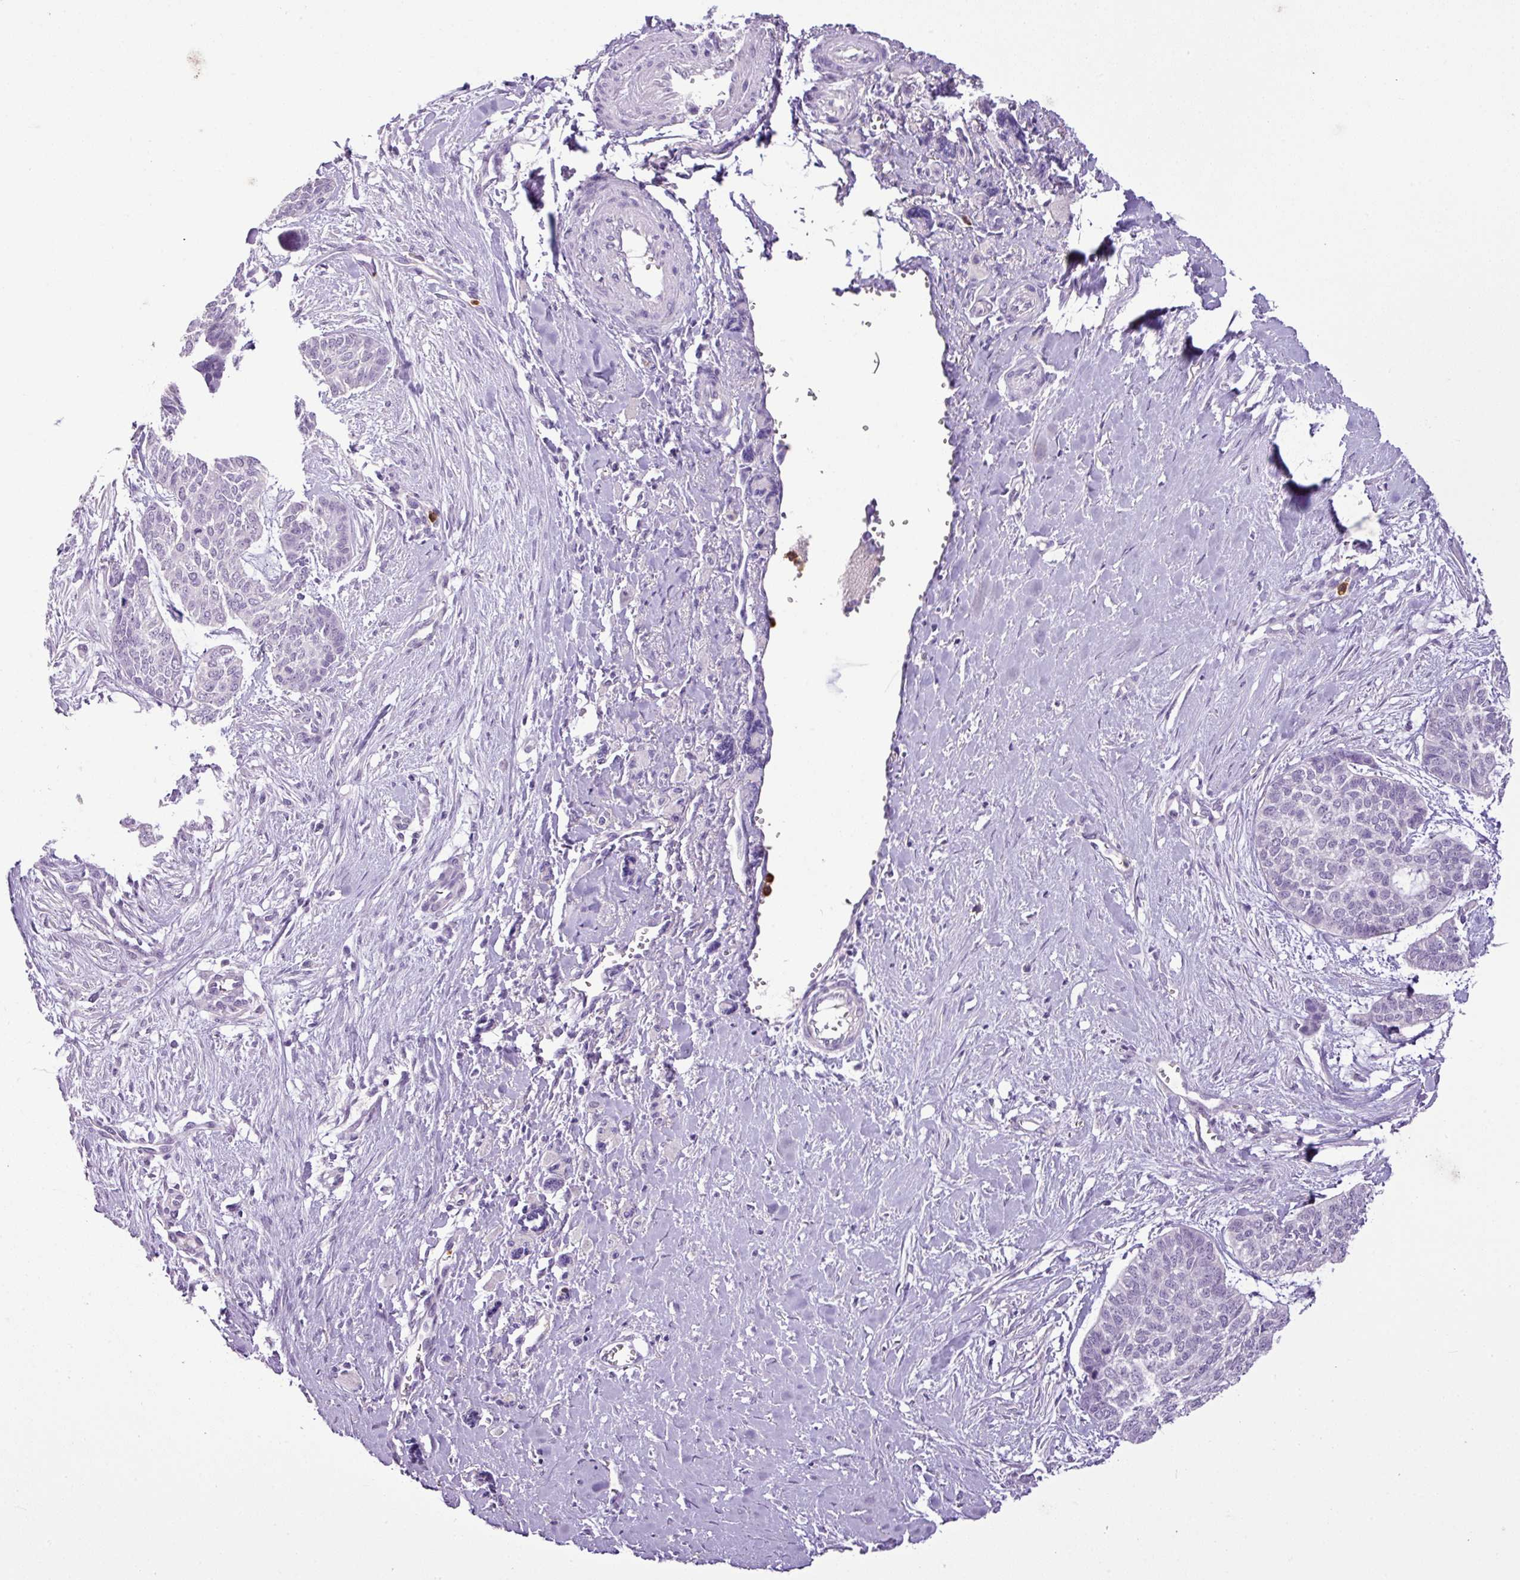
{"staining": {"intensity": "negative", "quantity": "none", "location": "none"}, "tissue": "skin cancer", "cell_type": "Tumor cells", "image_type": "cancer", "snomed": [{"axis": "morphology", "description": "Basal cell carcinoma"}, {"axis": "topography", "description": "Skin"}], "caption": "Human skin basal cell carcinoma stained for a protein using immunohistochemistry (IHC) shows no positivity in tumor cells.", "gene": "HTR3E", "patient": {"sex": "female", "age": 64}}